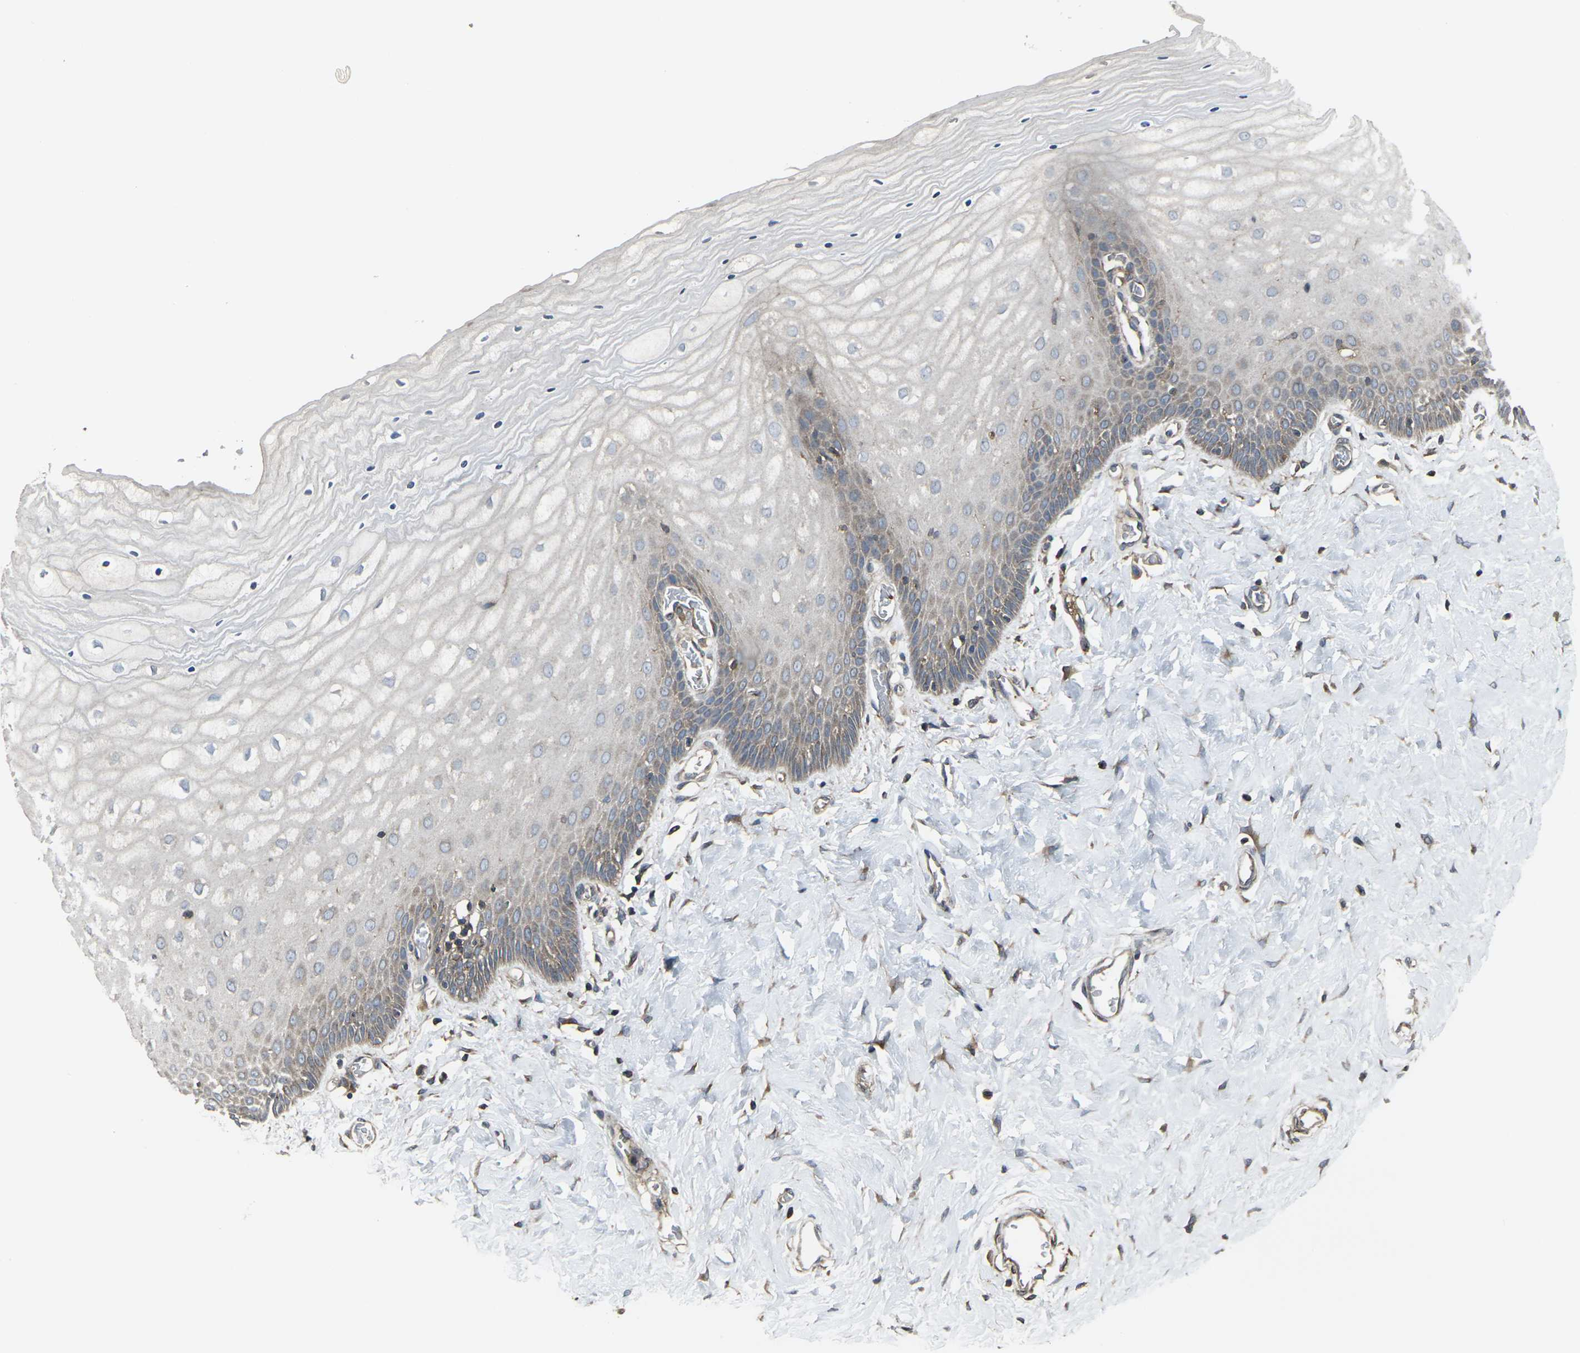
{"staining": {"intensity": "weak", "quantity": "25%-75%", "location": "cytoplasmic/membranous"}, "tissue": "cervix", "cell_type": "Glandular cells", "image_type": "normal", "snomed": [{"axis": "morphology", "description": "Normal tissue, NOS"}, {"axis": "topography", "description": "Cervix"}], "caption": "DAB (3,3'-diaminobenzidine) immunohistochemical staining of benign human cervix shows weak cytoplasmic/membranous protein positivity in about 25%-75% of glandular cells.", "gene": "PRKACB", "patient": {"sex": "female", "age": 55}}